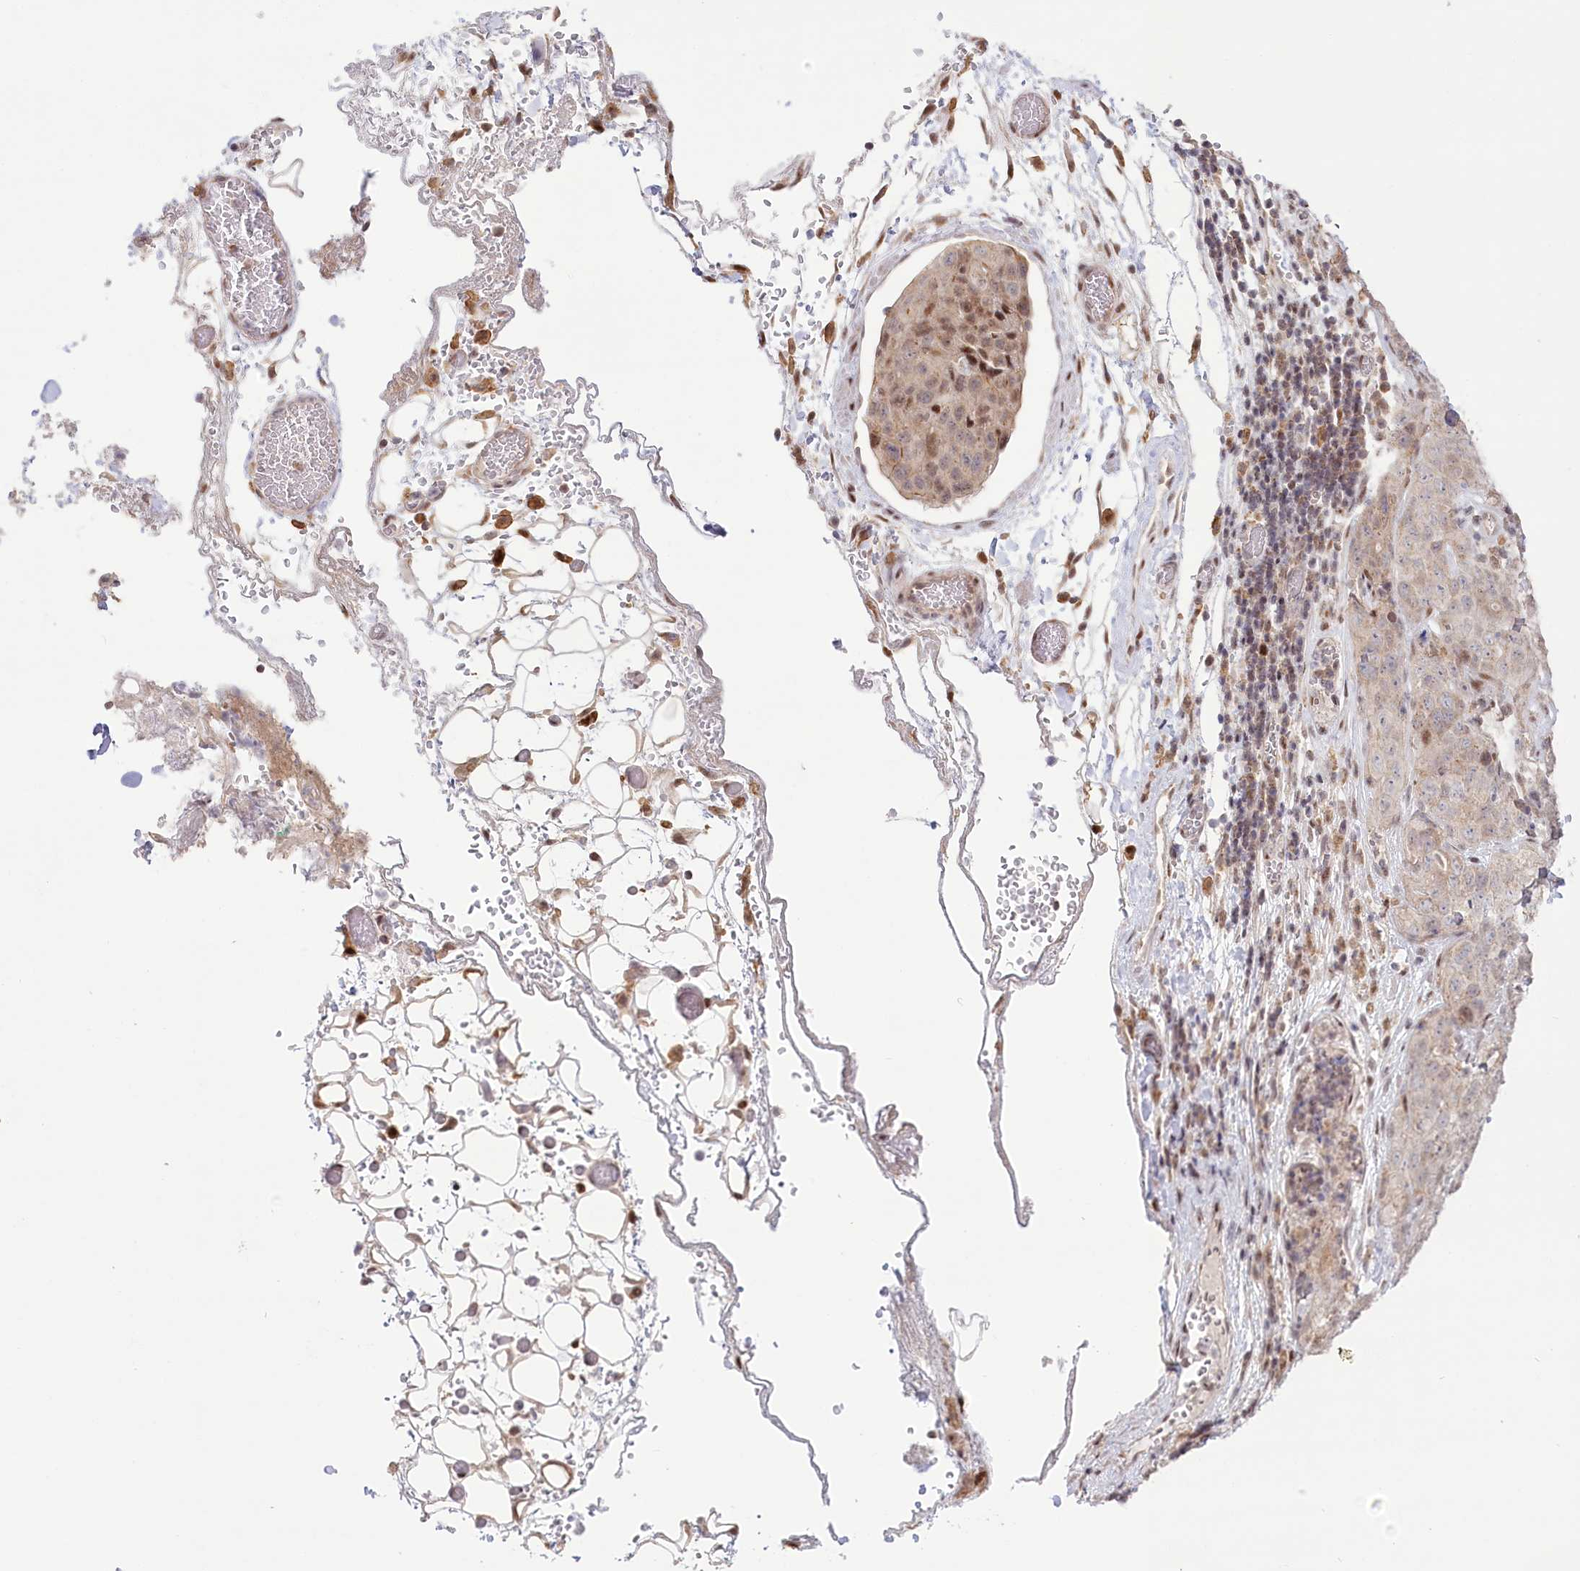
{"staining": {"intensity": "weak", "quantity": "25%-75%", "location": "cytoplasmic/membranous,nuclear"}, "tissue": "stomach cancer", "cell_type": "Tumor cells", "image_type": "cancer", "snomed": [{"axis": "morphology", "description": "Normal tissue, NOS"}, {"axis": "morphology", "description": "Adenocarcinoma, NOS"}, {"axis": "topography", "description": "Lymph node"}, {"axis": "topography", "description": "Stomach"}], "caption": "Protein expression analysis of human stomach cancer reveals weak cytoplasmic/membranous and nuclear positivity in approximately 25%-75% of tumor cells.", "gene": "PYURF", "patient": {"sex": "male", "age": 48}}